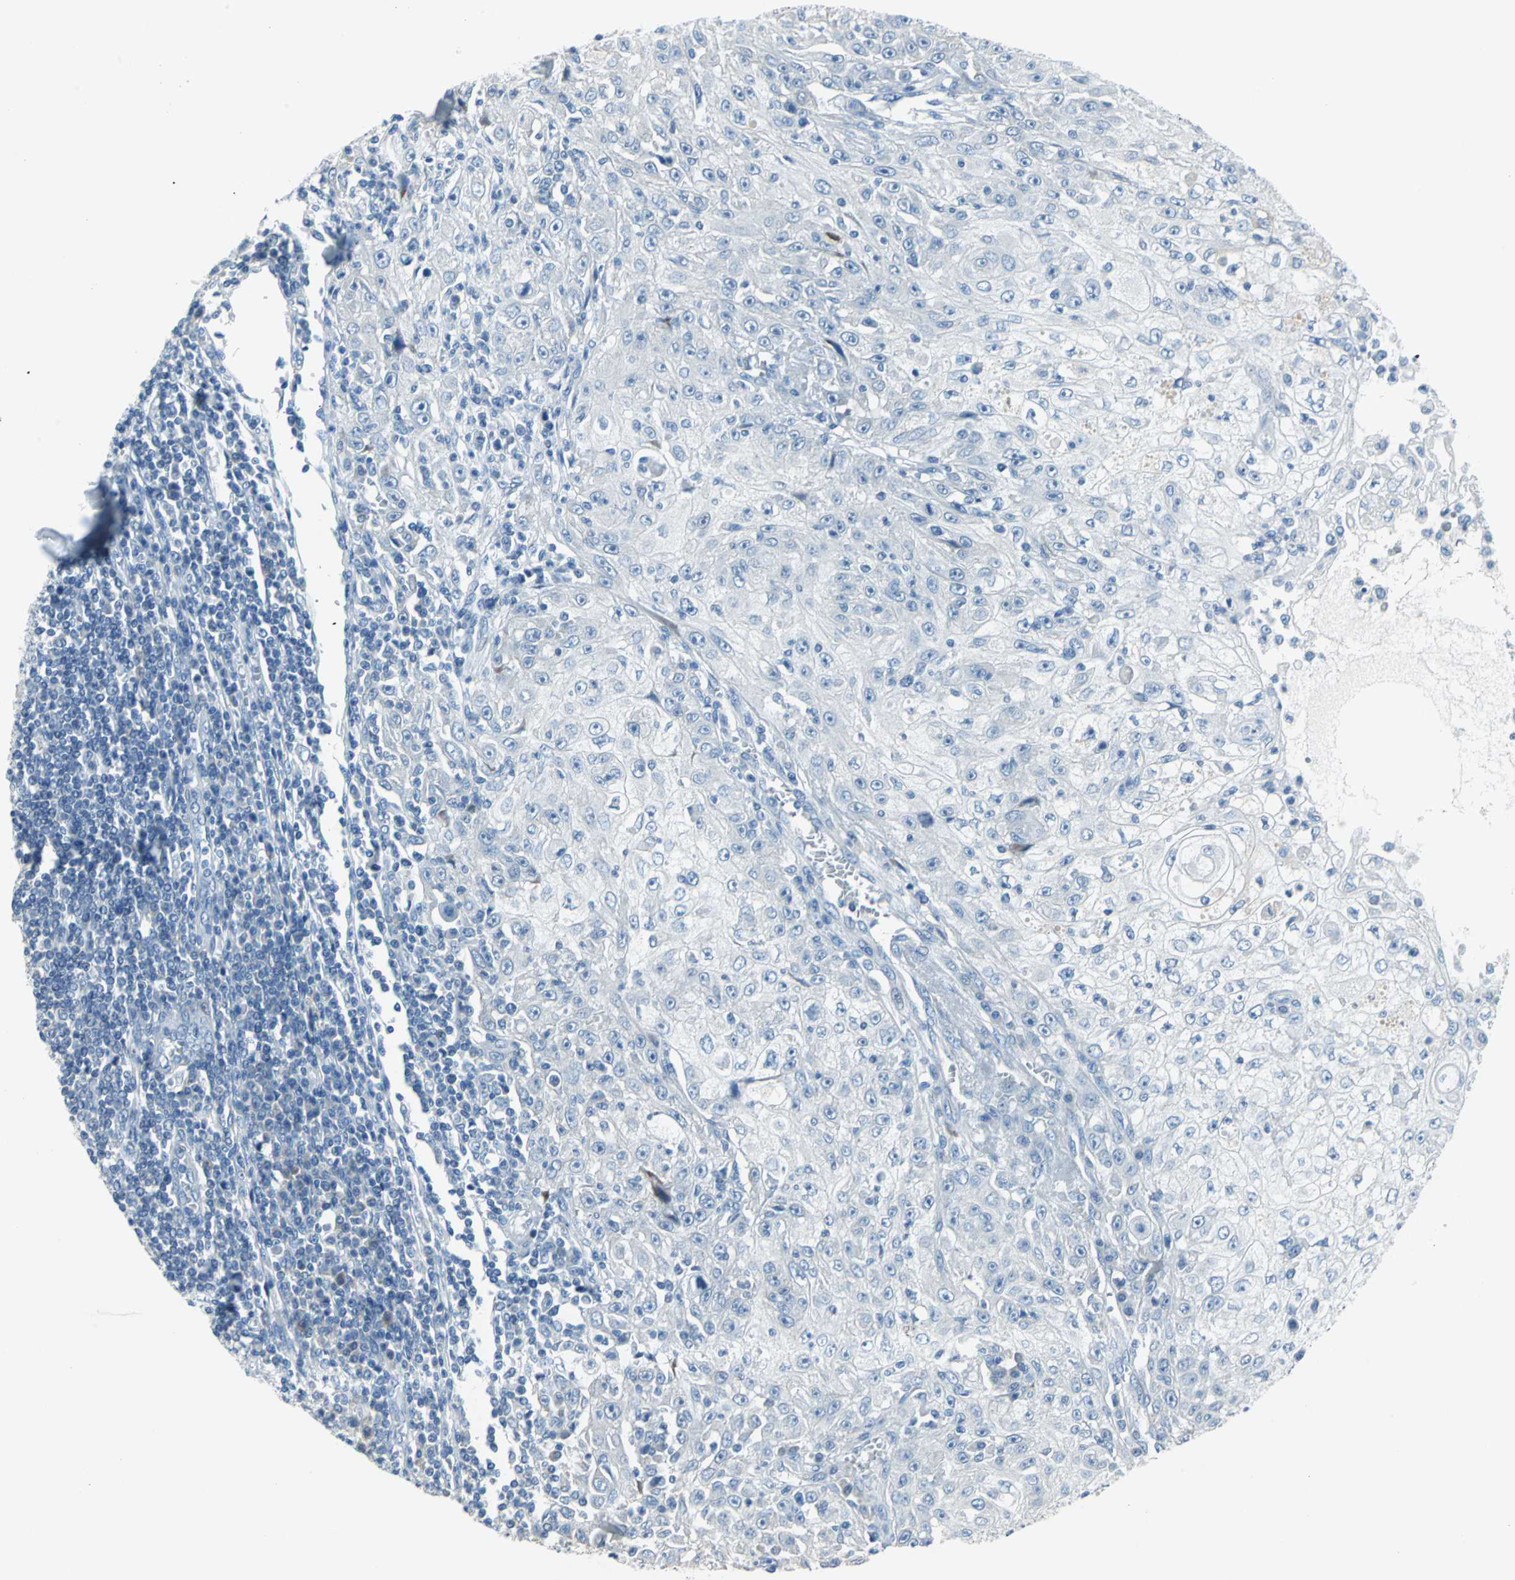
{"staining": {"intensity": "negative", "quantity": "none", "location": "none"}, "tissue": "skin cancer", "cell_type": "Tumor cells", "image_type": "cancer", "snomed": [{"axis": "morphology", "description": "Squamous cell carcinoma, NOS"}, {"axis": "topography", "description": "Skin"}], "caption": "Tumor cells show no significant staining in skin cancer (squamous cell carcinoma). (DAB (3,3'-diaminobenzidine) IHC visualized using brightfield microscopy, high magnification).", "gene": "DNAI2", "patient": {"sex": "male", "age": 75}}